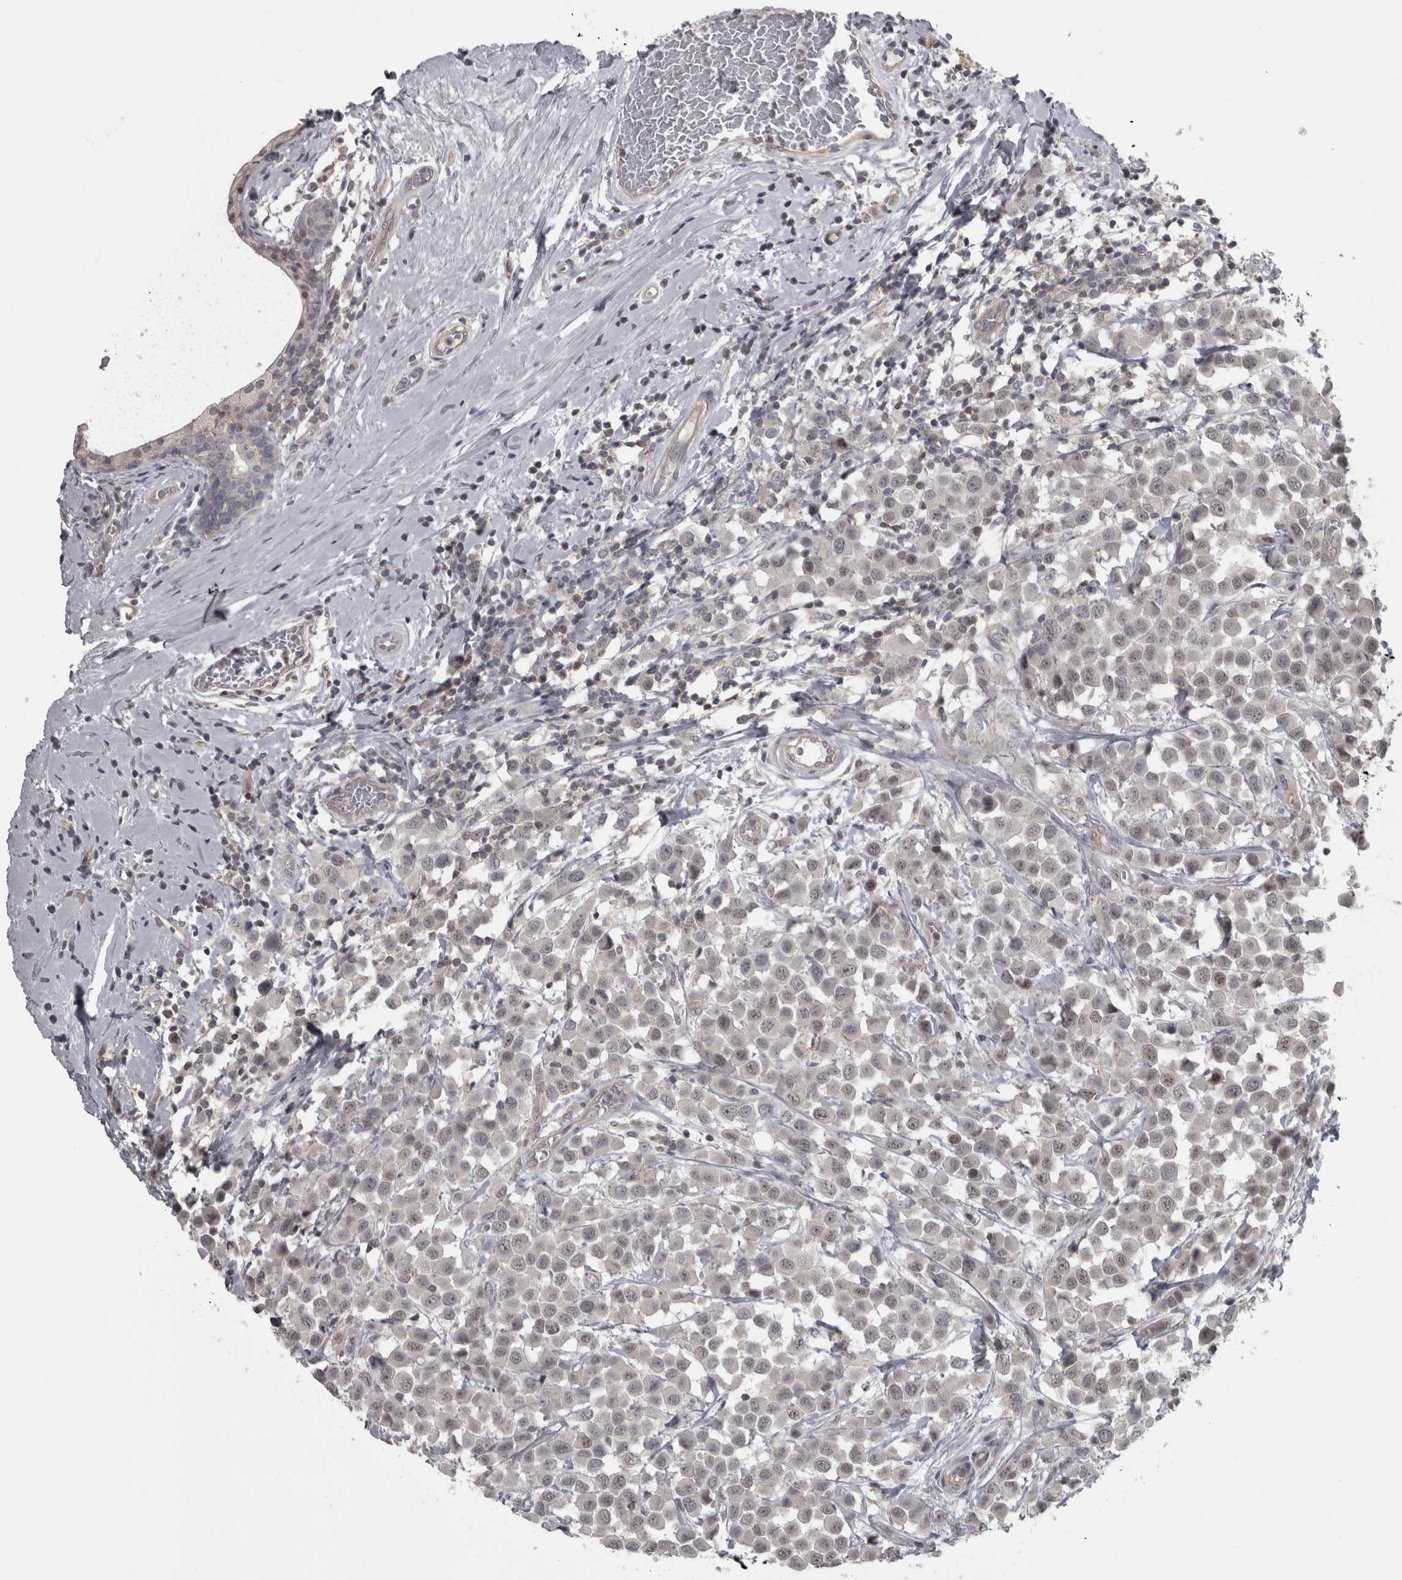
{"staining": {"intensity": "negative", "quantity": "none", "location": "none"}, "tissue": "breast cancer", "cell_type": "Tumor cells", "image_type": "cancer", "snomed": [{"axis": "morphology", "description": "Duct carcinoma"}, {"axis": "topography", "description": "Breast"}], "caption": "The immunohistochemistry photomicrograph has no significant positivity in tumor cells of intraductal carcinoma (breast) tissue.", "gene": "PPP1R12B", "patient": {"sex": "female", "age": 61}}